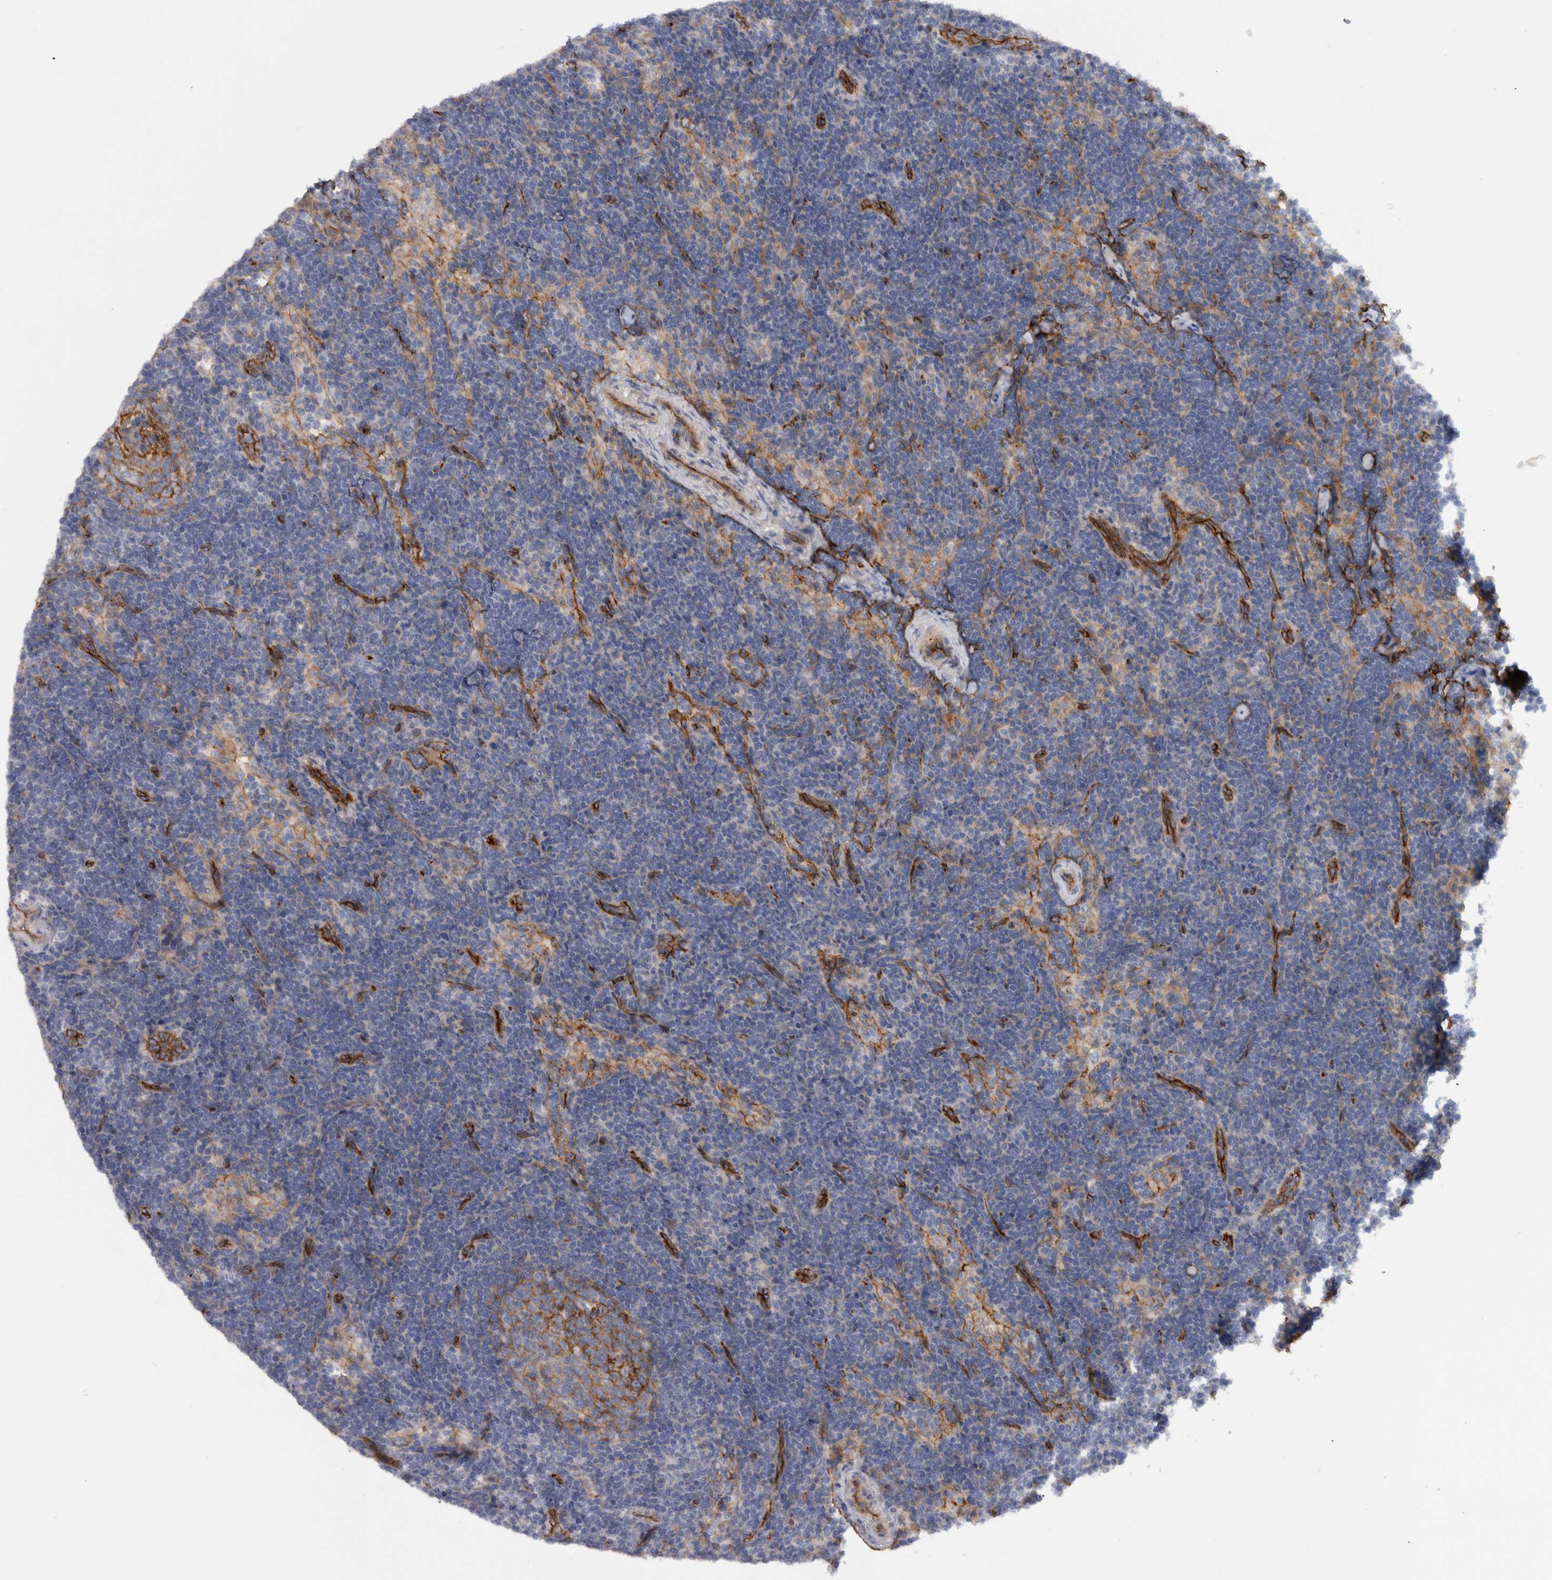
{"staining": {"intensity": "negative", "quantity": "none", "location": "none"}, "tissue": "lymph node", "cell_type": "Germinal center cells", "image_type": "normal", "snomed": [{"axis": "morphology", "description": "Normal tissue, NOS"}, {"axis": "topography", "description": "Lymph node"}], "caption": "There is no significant positivity in germinal center cells of lymph node. (Stains: DAB (3,3'-diaminobenzidine) IHC with hematoxylin counter stain, Microscopy: brightfield microscopy at high magnification).", "gene": "CD59", "patient": {"sex": "female", "age": 22}}